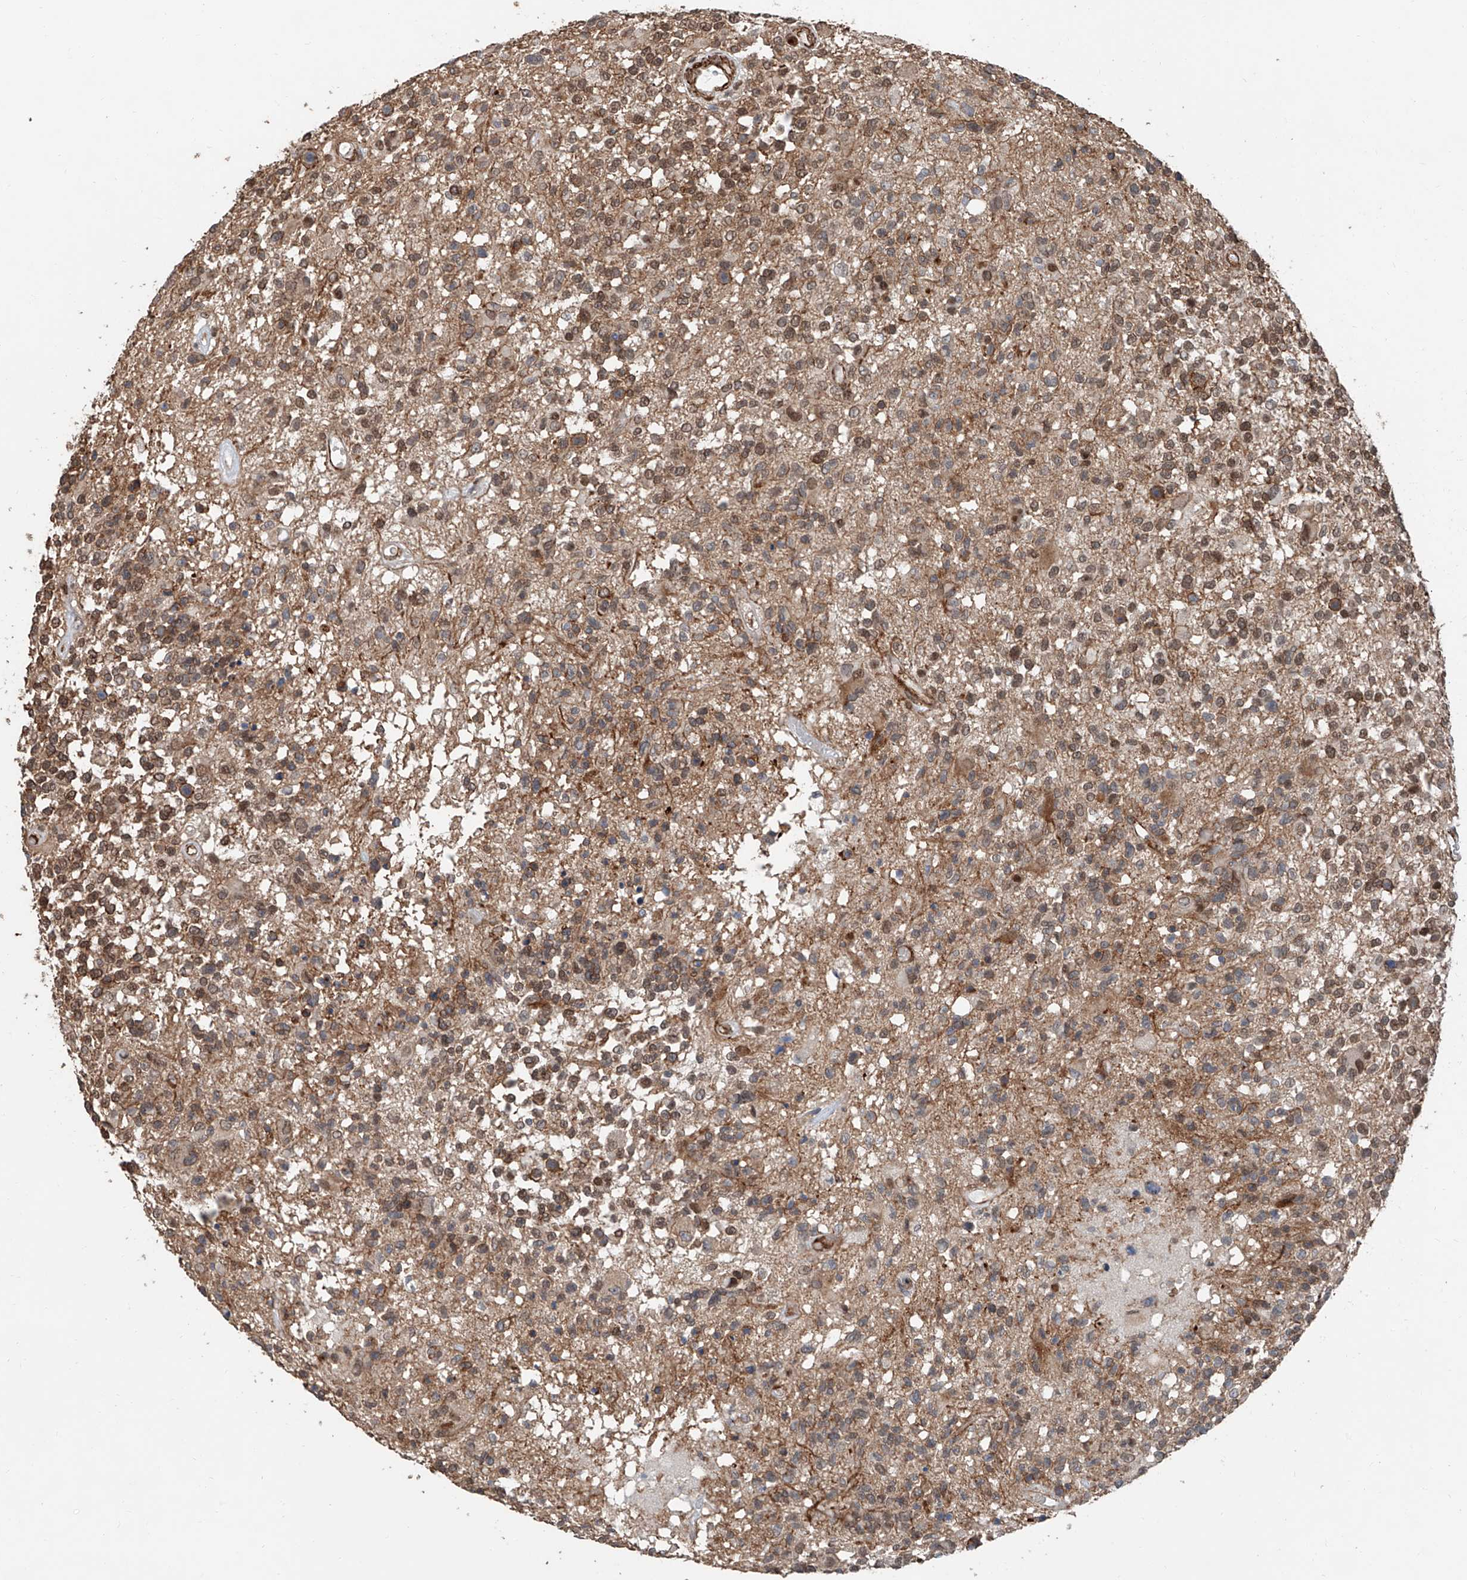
{"staining": {"intensity": "weak", "quantity": "25%-75%", "location": "cytoplasmic/membranous,nuclear"}, "tissue": "glioma", "cell_type": "Tumor cells", "image_type": "cancer", "snomed": [{"axis": "morphology", "description": "Glioma, malignant, High grade"}, {"axis": "morphology", "description": "Glioblastoma, NOS"}, {"axis": "topography", "description": "Brain"}], "caption": "Protein expression analysis of human malignant high-grade glioma reveals weak cytoplasmic/membranous and nuclear expression in about 25%-75% of tumor cells.", "gene": "SDE2", "patient": {"sex": "male", "age": 60}}